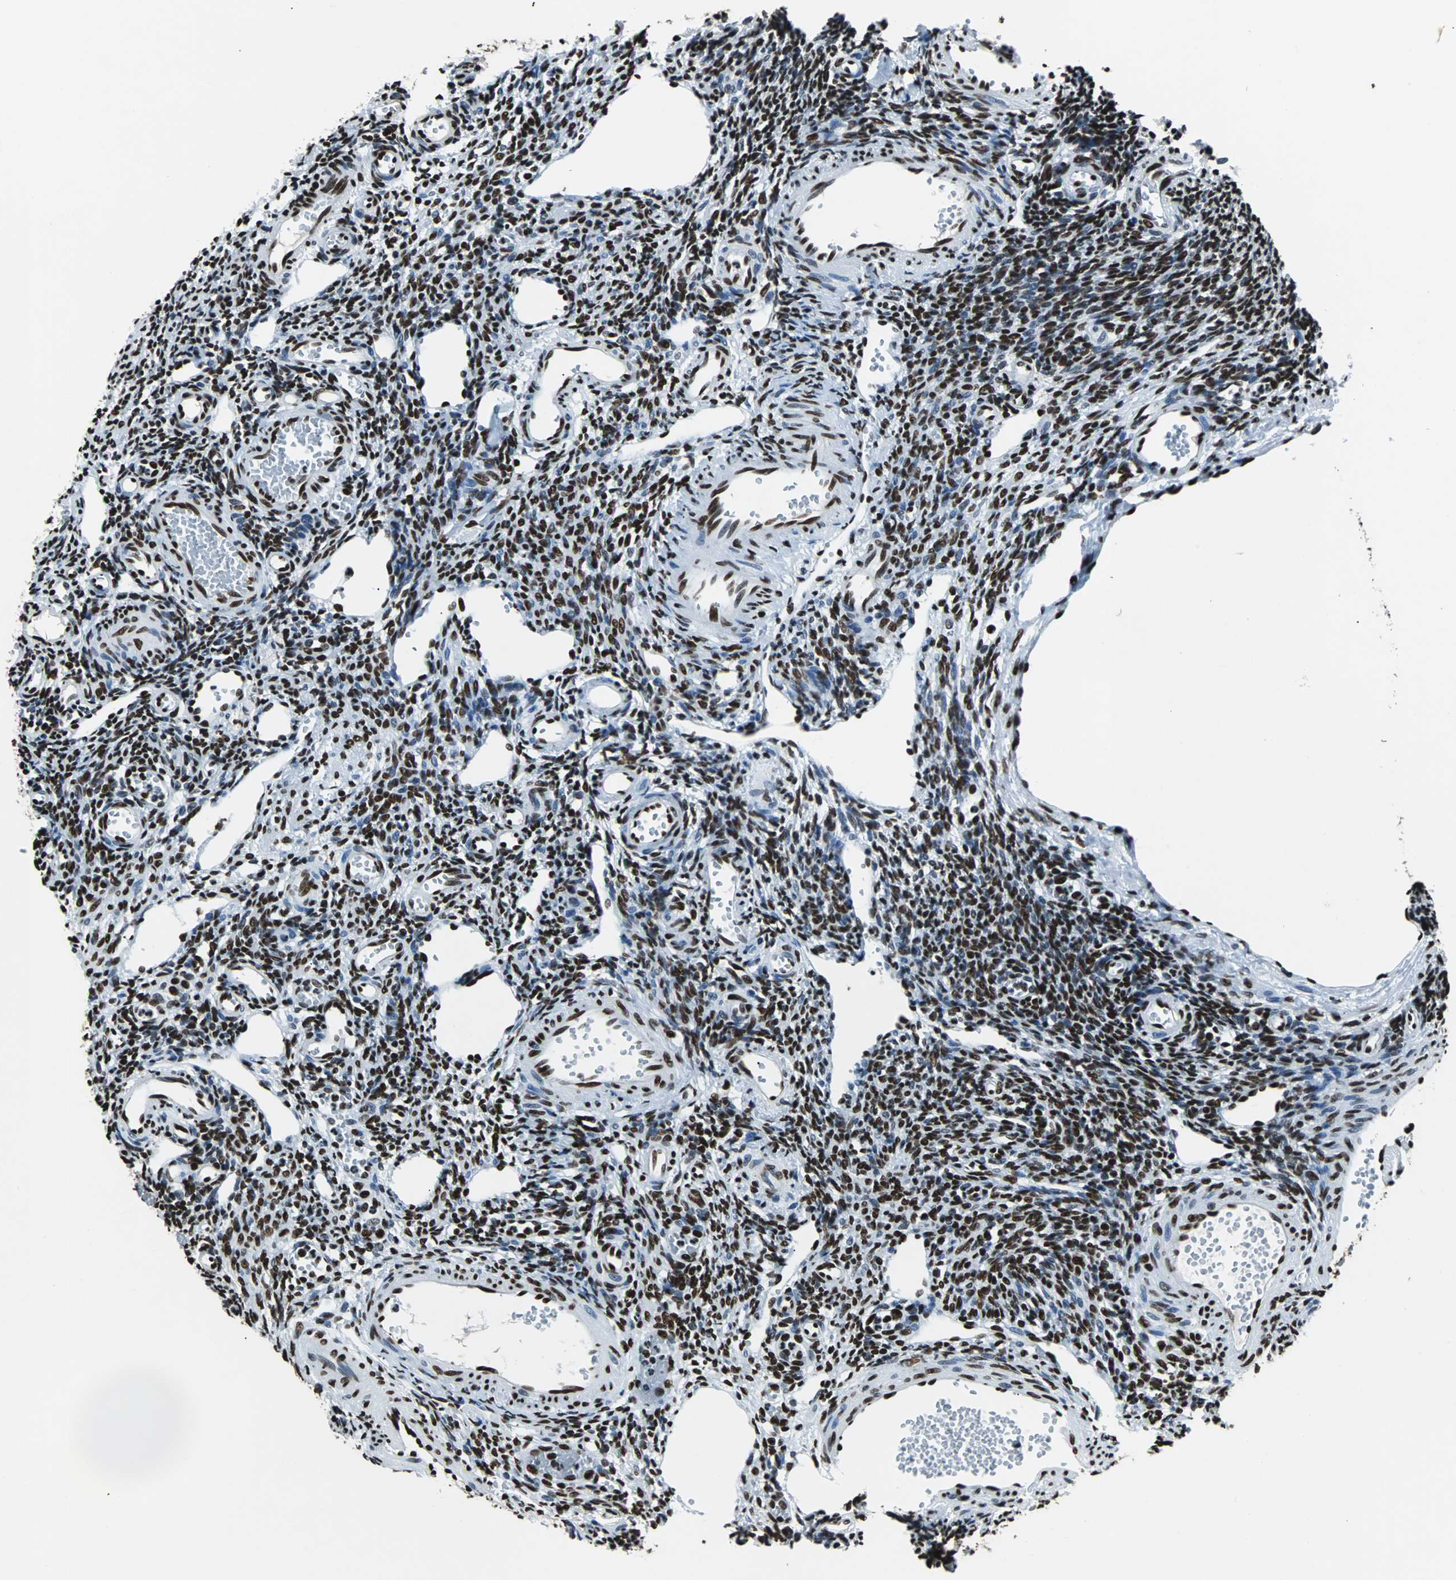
{"staining": {"intensity": "strong", "quantity": ">75%", "location": "nuclear"}, "tissue": "ovary", "cell_type": "Ovarian stroma cells", "image_type": "normal", "snomed": [{"axis": "morphology", "description": "Normal tissue, NOS"}, {"axis": "topography", "description": "Ovary"}], "caption": "Unremarkable ovary displays strong nuclear expression in about >75% of ovarian stroma cells.", "gene": "FUBP1", "patient": {"sex": "female", "age": 33}}